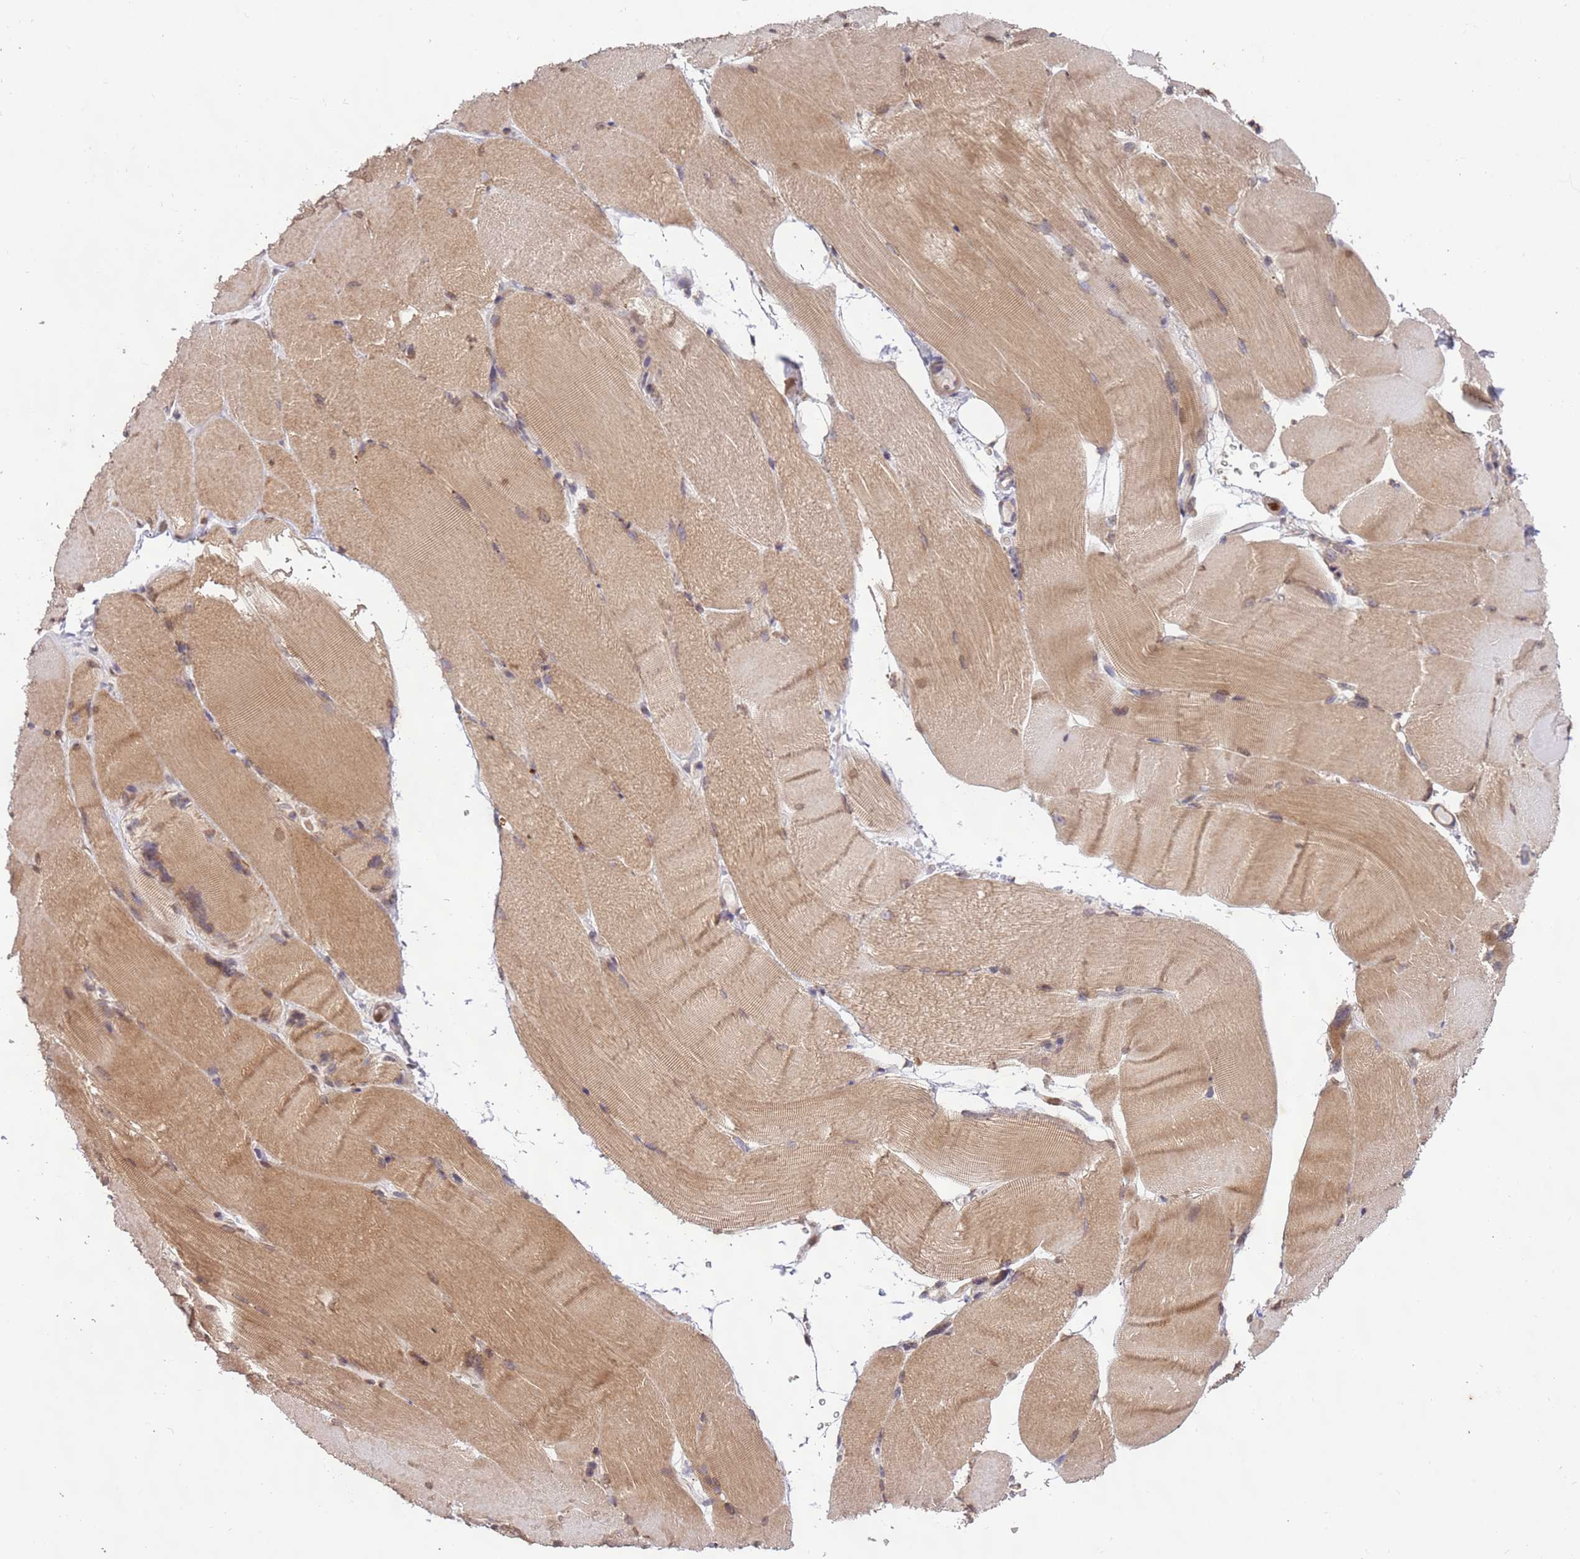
{"staining": {"intensity": "moderate", "quantity": ">75%", "location": "cytoplasmic/membranous,nuclear"}, "tissue": "skeletal muscle", "cell_type": "Myocytes", "image_type": "normal", "snomed": [{"axis": "morphology", "description": "Normal tissue, NOS"}, {"axis": "topography", "description": "Skeletal muscle"}, {"axis": "topography", "description": "Parathyroid gland"}], "caption": "Immunohistochemical staining of normal skeletal muscle shows medium levels of moderate cytoplasmic/membranous,nuclear positivity in about >75% of myocytes. (Stains: DAB in brown, nuclei in blue, Microscopy: brightfield microscopy at high magnification).", "gene": "SLC16A4", "patient": {"sex": "female", "age": 37}}